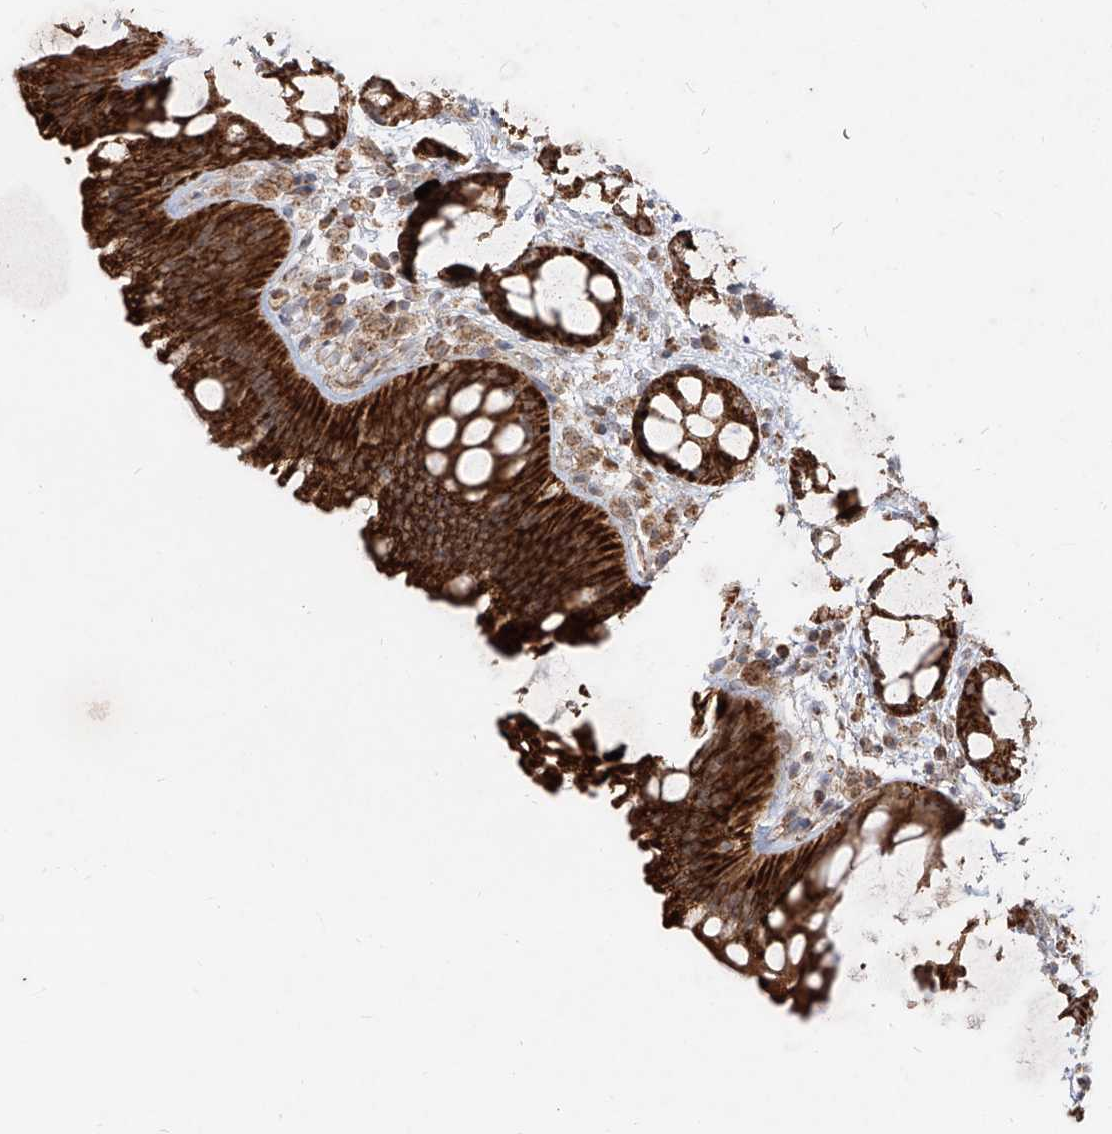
{"staining": {"intensity": "strong", "quantity": ">75%", "location": "cytoplasmic/membranous"}, "tissue": "rectum", "cell_type": "Glandular cells", "image_type": "normal", "snomed": [{"axis": "morphology", "description": "Normal tissue, NOS"}, {"axis": "topography", "description": "Rectum"}], "caption": "Glandular cells display high levels of strong cytoplasmic/membranous staining in approximately >75% of cells in normal human rectum. (Brightfield microscopy of DAB IHC at high magnification).", "gene": "AIM2", "patient": {"sex": "female", "age": 65}}